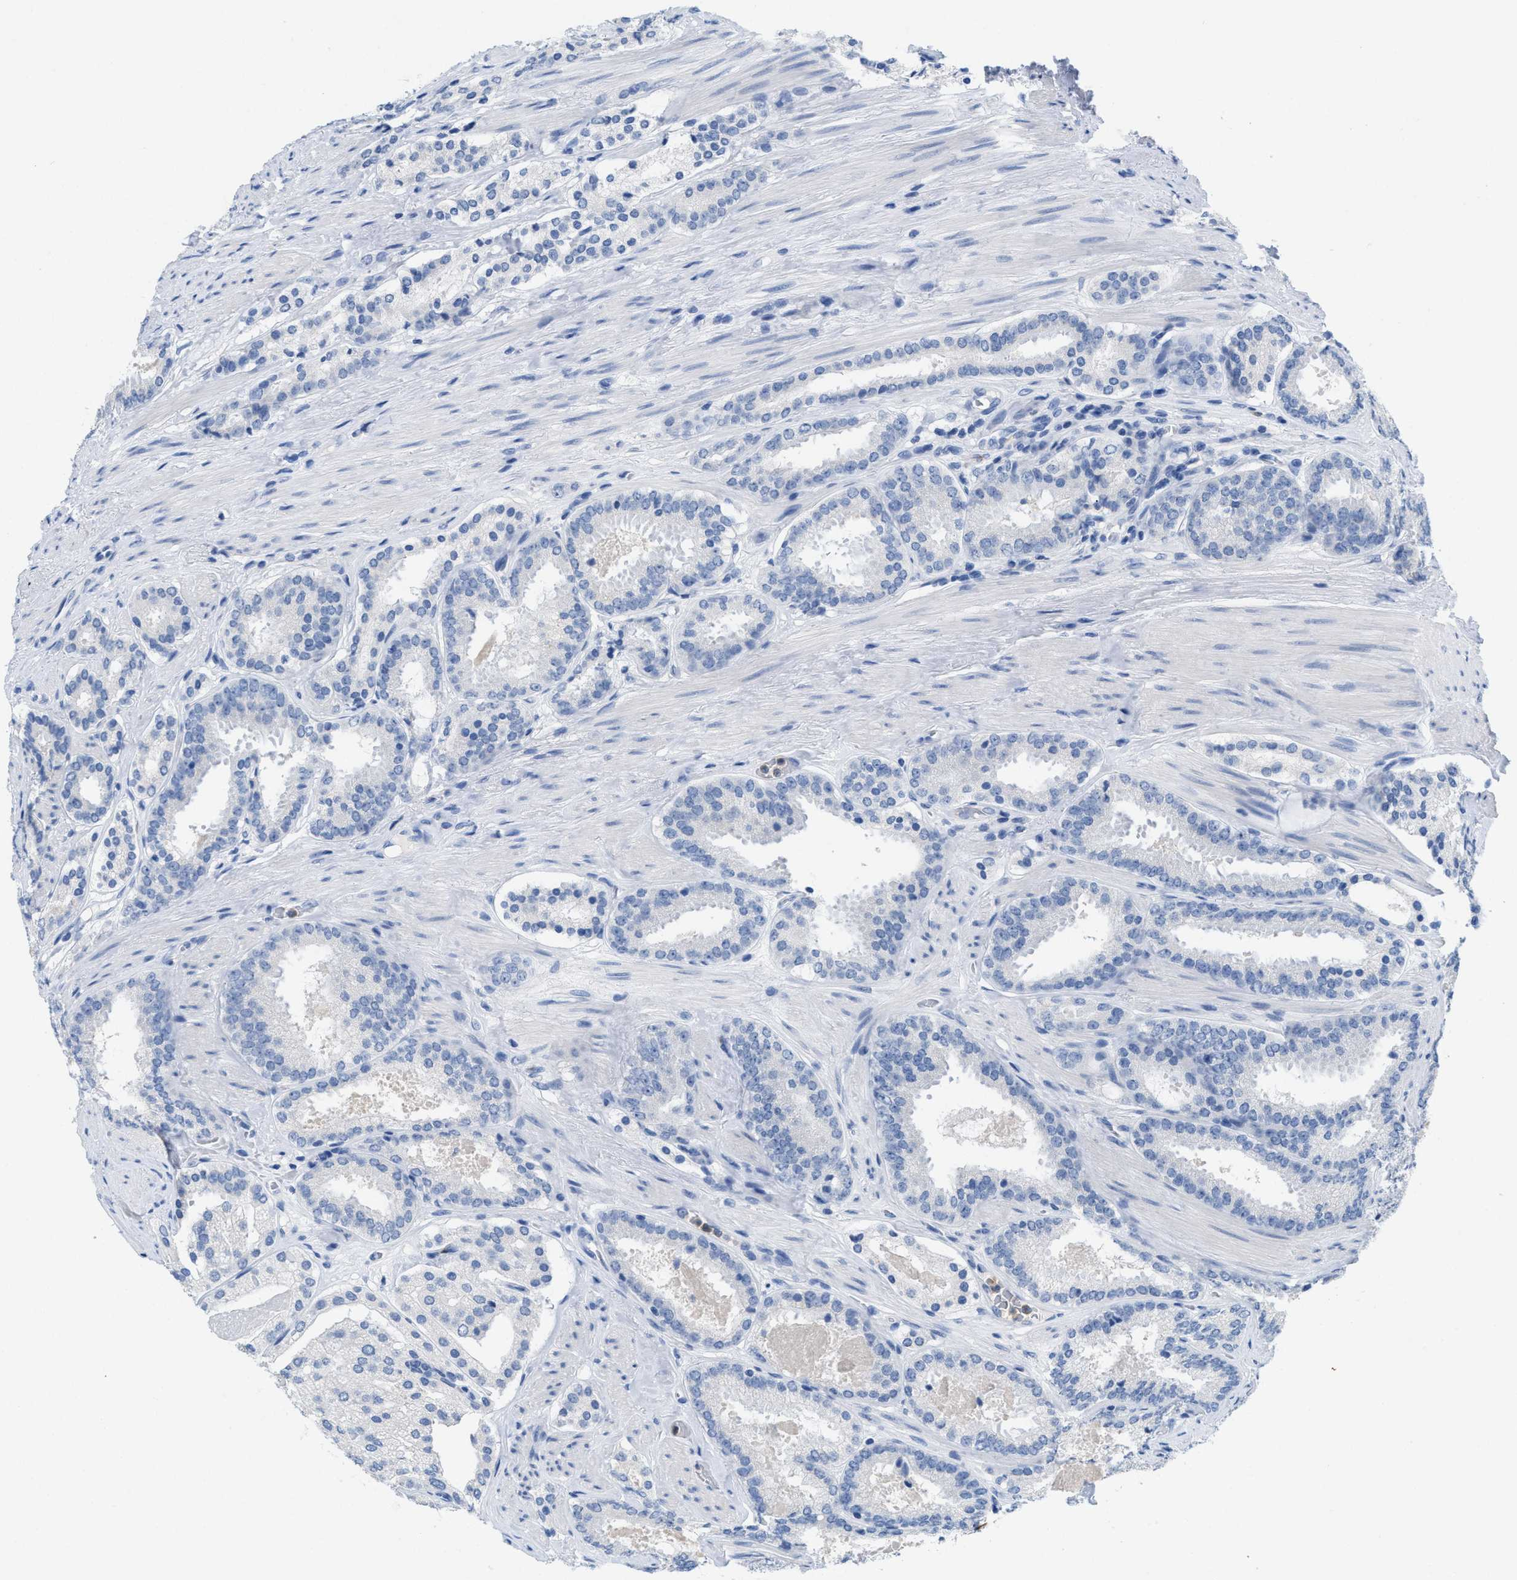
{"staining": {"intensity": "negative", "quantity": "none", "location": "none"}, "tissue": "prostate cancer", "cell_type": "Tumor cells", "image_type": "cancer", "snomed": [{"axis": "morphology", "description": "Adenocarcinoma, Low grade"}, {"axis": "topography", "description": "Prostate"}], "caption": "A photomicrograph of prostate cancer stained for a protein reveals no brown staining in tumor cells. (DAB (3,3'-diaminobenzidine) immunohistochemistry (IHC) visualized using brightfield microscopy, high magnification).", "gene": "CR1", "patient": {"sex": "male", "age": 69}}